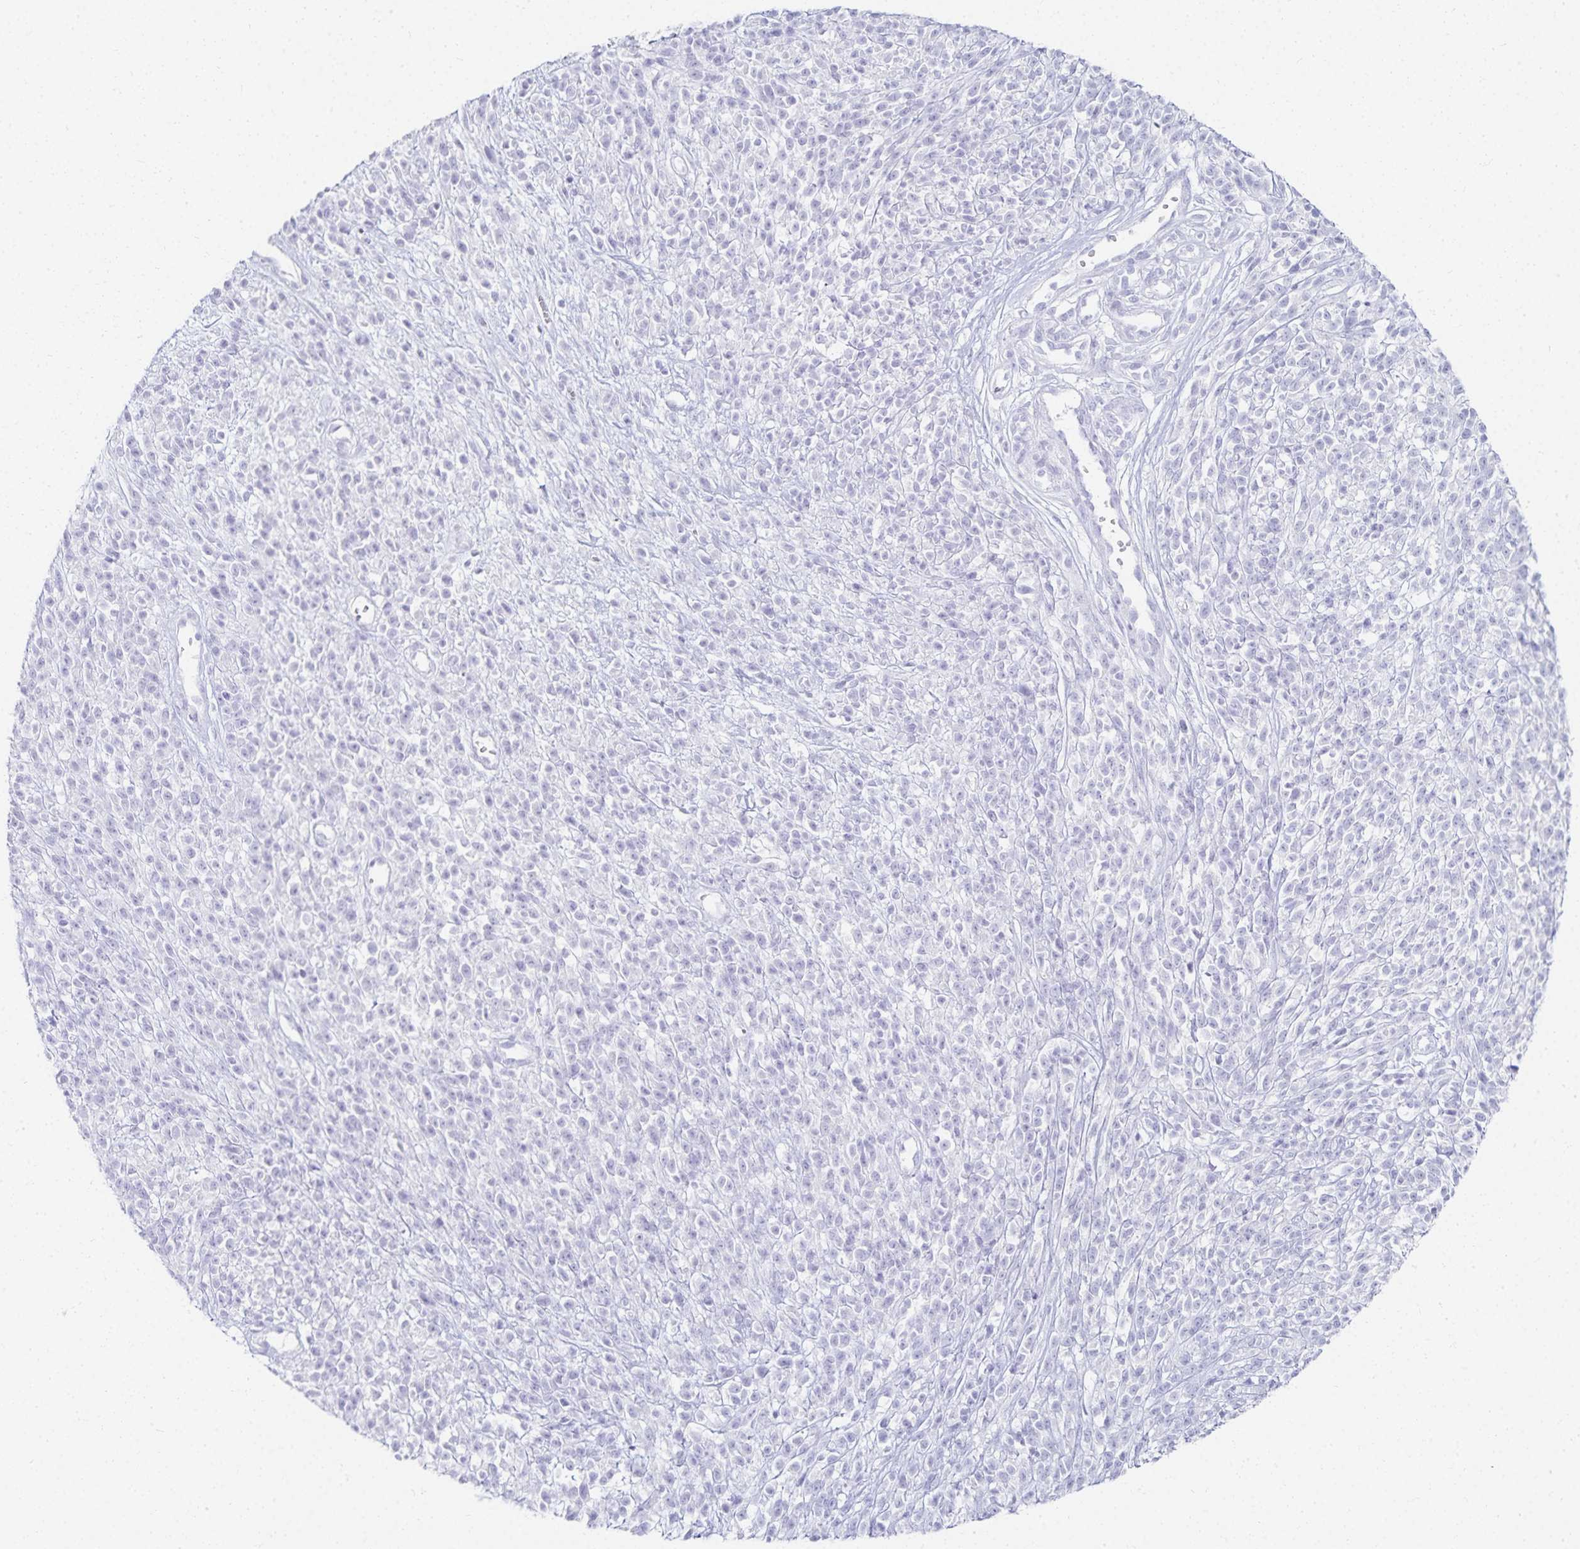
{"staining": {"intensity": "negative", "quantity": "none", "location": "none"}, "tissue": "melanoma", "cell_type": "Tumor cells", "image_type": "cancer", "snomed": [{"axis": "morphology", "description": "Malignant melanoma, NOS"}, {"axis": "topography", "description": "Skin"}, {"axis": "topography", "description": "Skin of trunk"}], "caption": "Human melanoma stained for a protein using immunohistochemistry exhibits no expression in tumor cells.", "gene": "GP2", "patient": {"sex": "male", "age": 74}}